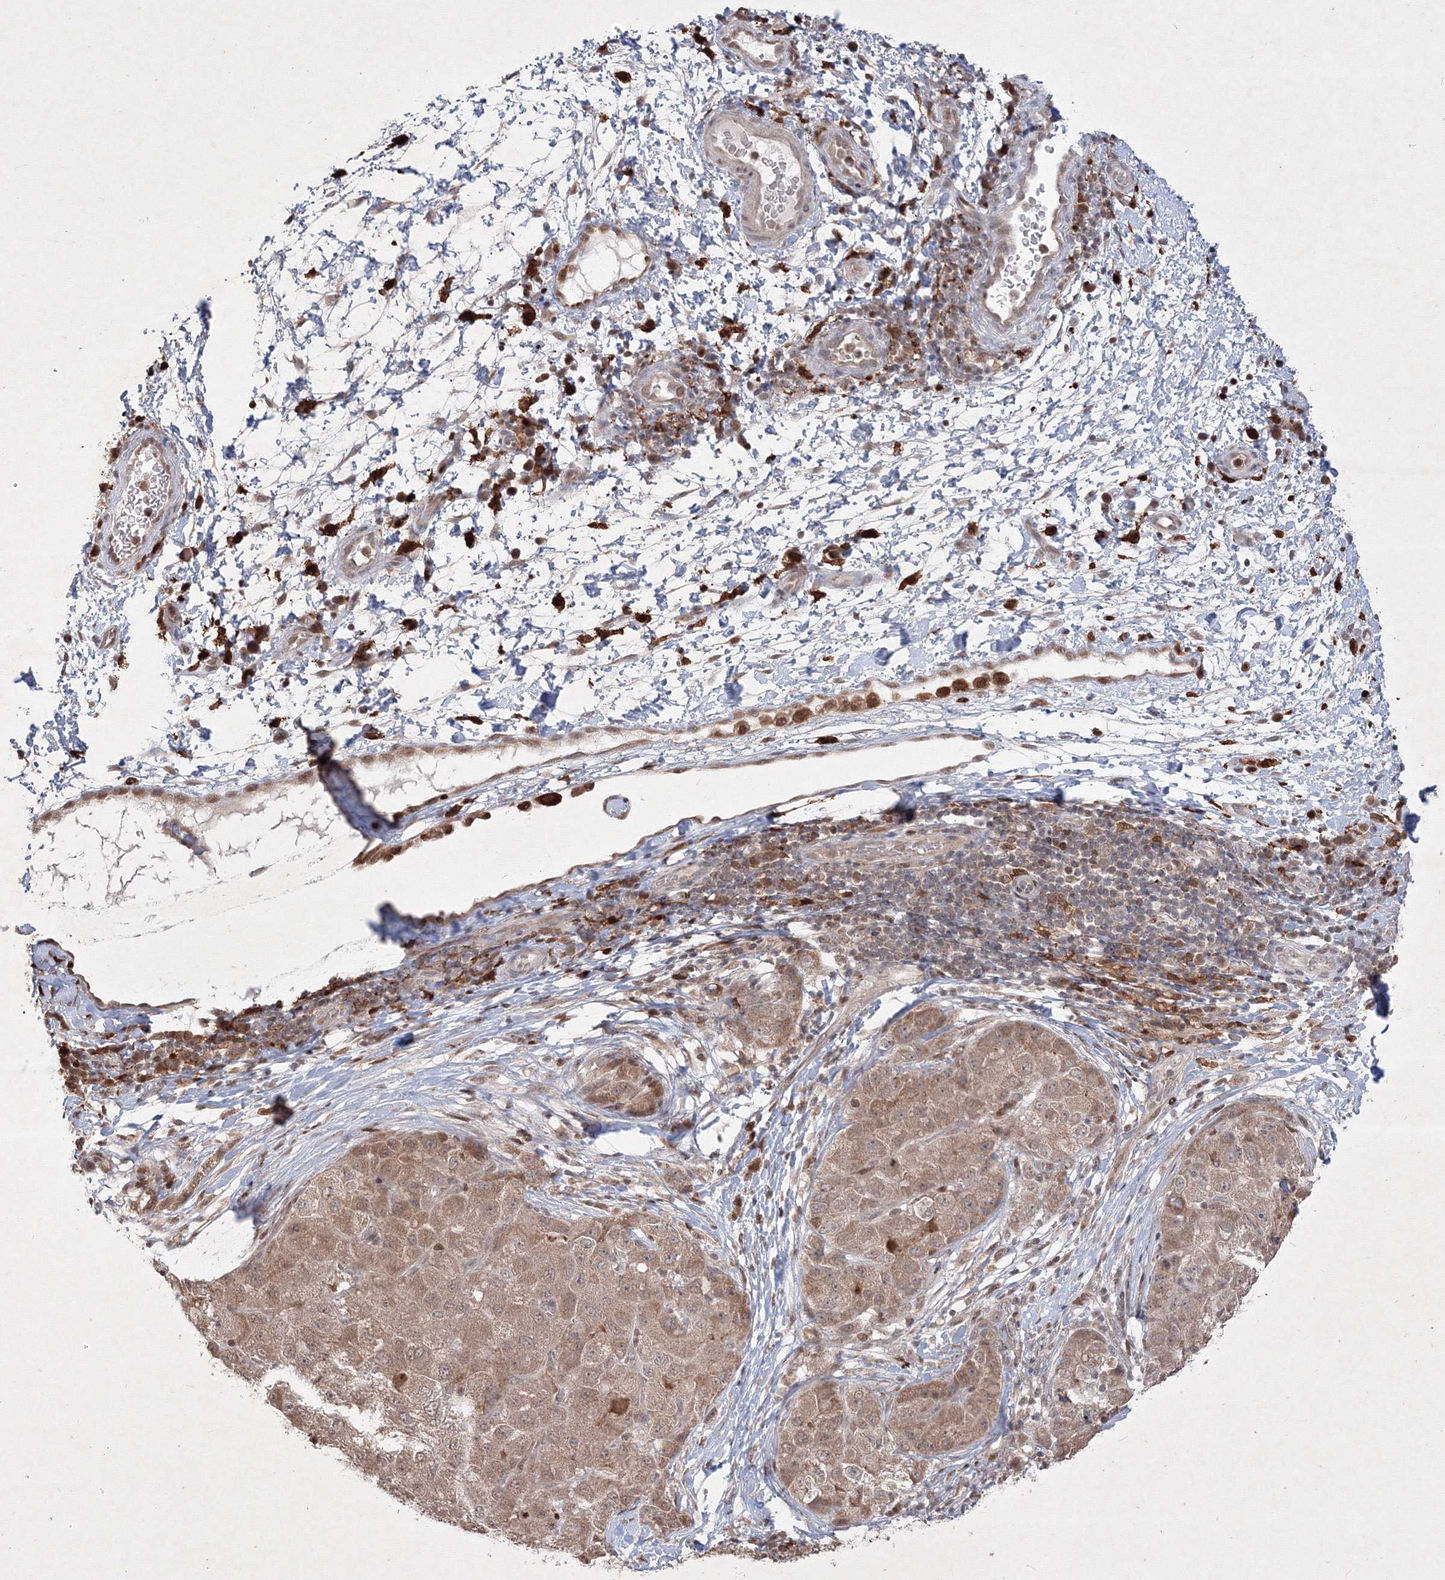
{"staining": {"intensity": "weak", "quantity": ">75%", "location": "cytoplasmic/membranous"}, "tissue": "liver cancer", "cell_type": "Tumor cells", "image_type": "cancer", "snomed": [{"axis": "morphology", "description": "Carcinoma, Hepatocellular, NOS"}, {"axis": "topography", "description": "Liver"}], "caption": "Weak cytoplasmic/membranous staining is identified in approximately >75% of tumor cells in liver cancer (hepatocellular carcinoma).", "gene": "TAB1", "patient": {"sex": "male", "age": 80}}